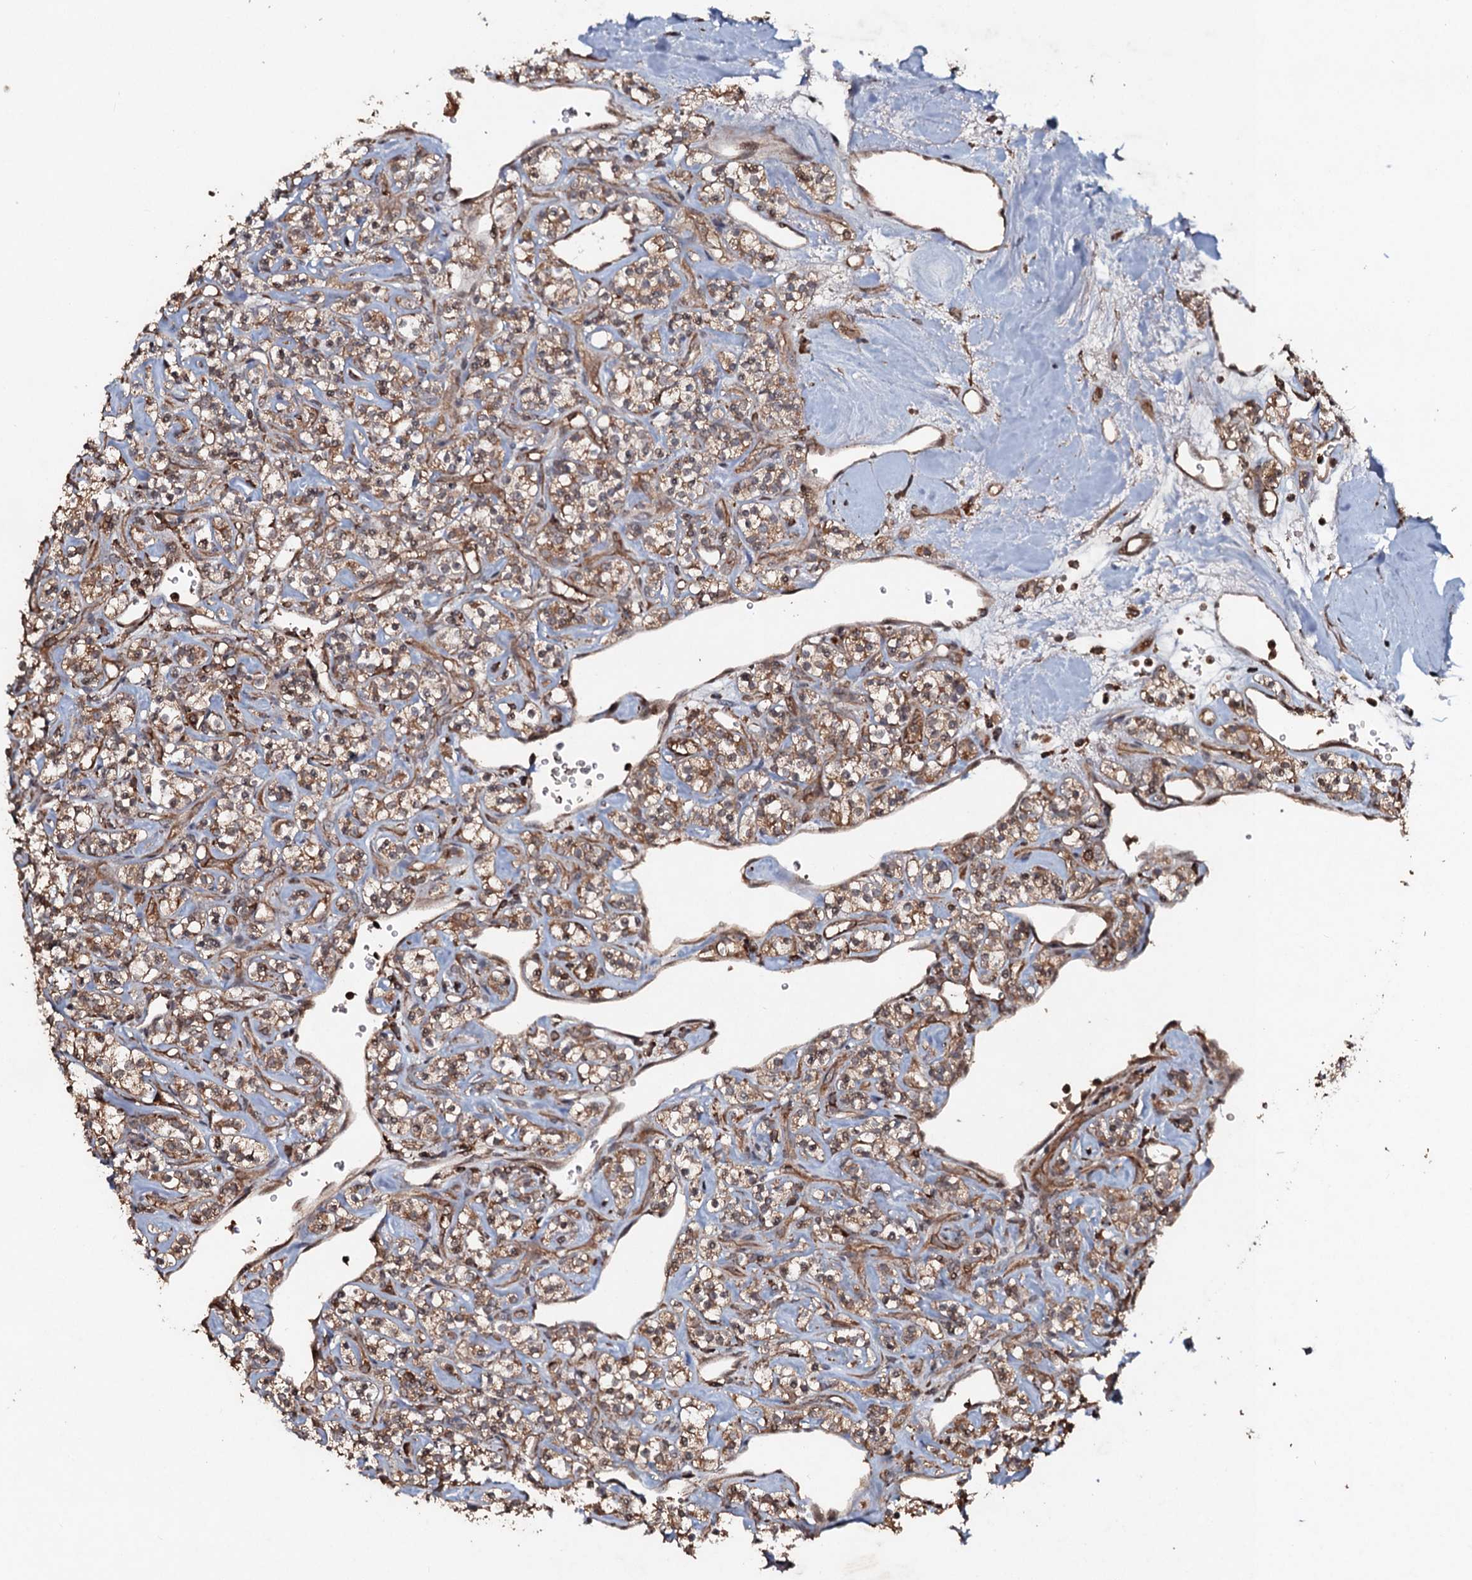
{"staining": {"intensity": "moderate", "quantity": ">75%", "location": "cytoplasmic/membranous,nuclear"}, "tissue": "renal cancer", "cell_type": "Tumor cells", "image_type": "cancer", "snomed": [{"axis": "morphology", "description": "Adenocarcinoma, NOS"}, {"axis": "topography", "description": "Kidney"}], "caption": "High-power microscopy captured an immunohistochemistry (IHC) histopathology image of renal cancer (adenocarcinoma), revealing moderate cytoplasmic/membranous and nuclear expression in about >75% of tumor cells.", "gene": "ADGRG3", "patient": {"sex": "male", "age": 77}}